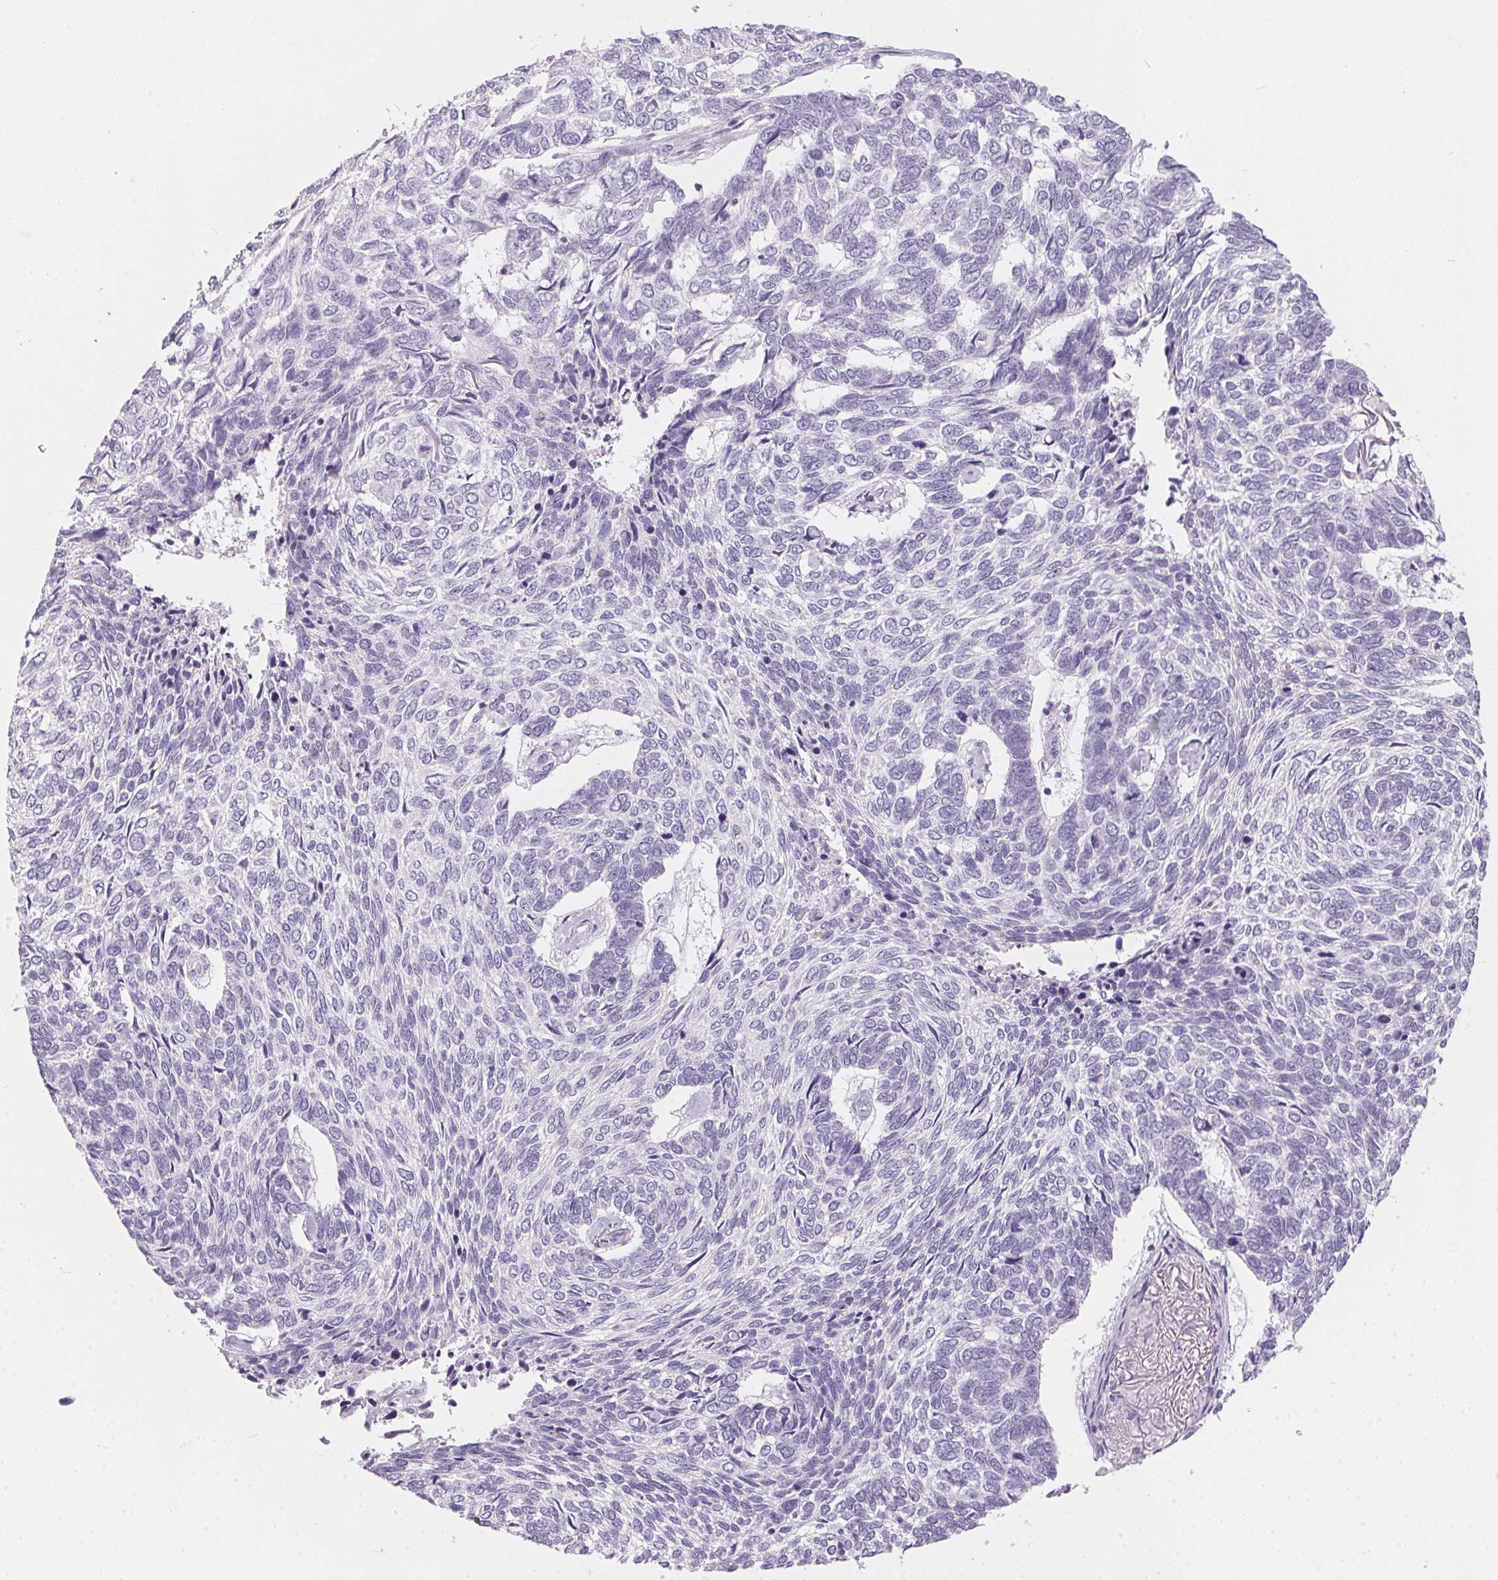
{"staining": {"intensity": "negative", "quantity": "none", "location": "none"}, "tissue": "skin cancer", "cell_type": "Tumor cells", "image_type": "cancer", "snomed": [{"axis": "morphology", "description": "Basal cell carcinoma"}, {"axis": "topography", "description": "Skin"}], "caption": "A micrograph of skin cancer stained for a protein shows no brown staining in tumor cells.", "gene": "SERPINB1", "patient": {"sex": "female", "age": 65}}